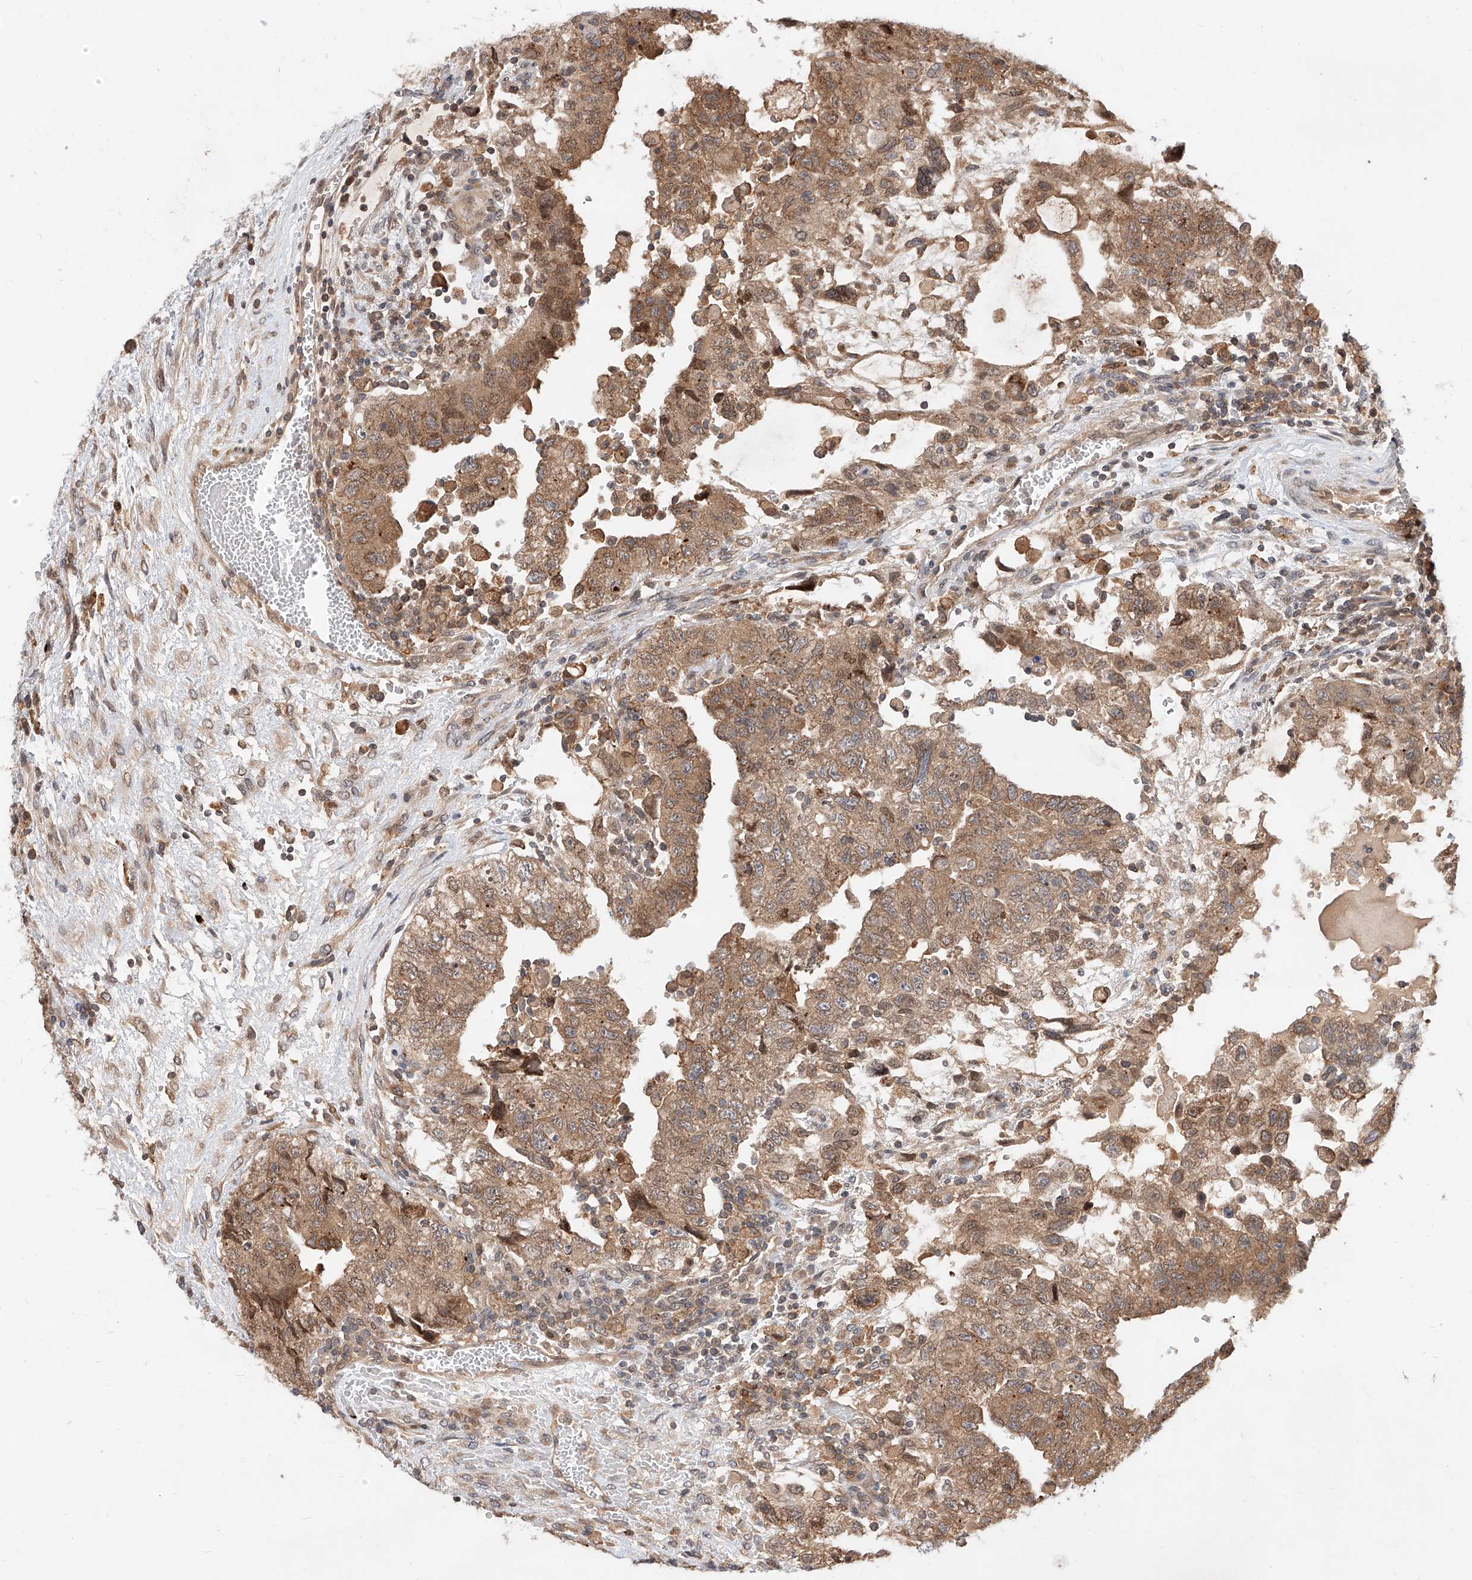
{"staining": {"intensity": "moderate", "quantity": ">75%", "location": "cytoplasmic/membranous"}, "tissue": "testis cancer", "cell_type": "Tumor cells", "image_type": "cancer", "snomed": [{"axis": "morphology", "description": "Carcinoma, Embryonal, NOS"}, {"axis": "topography", "description": "Testis"}], "caption": "Tumor cells demonstrate moderate cytoplasmic/membranous expression in about >75% of cells in testis embryonal carcinoma. Nuclei are stained in blue.", "gene": "DIRAS3", "patient": {"sex": "male", "age": 36}}